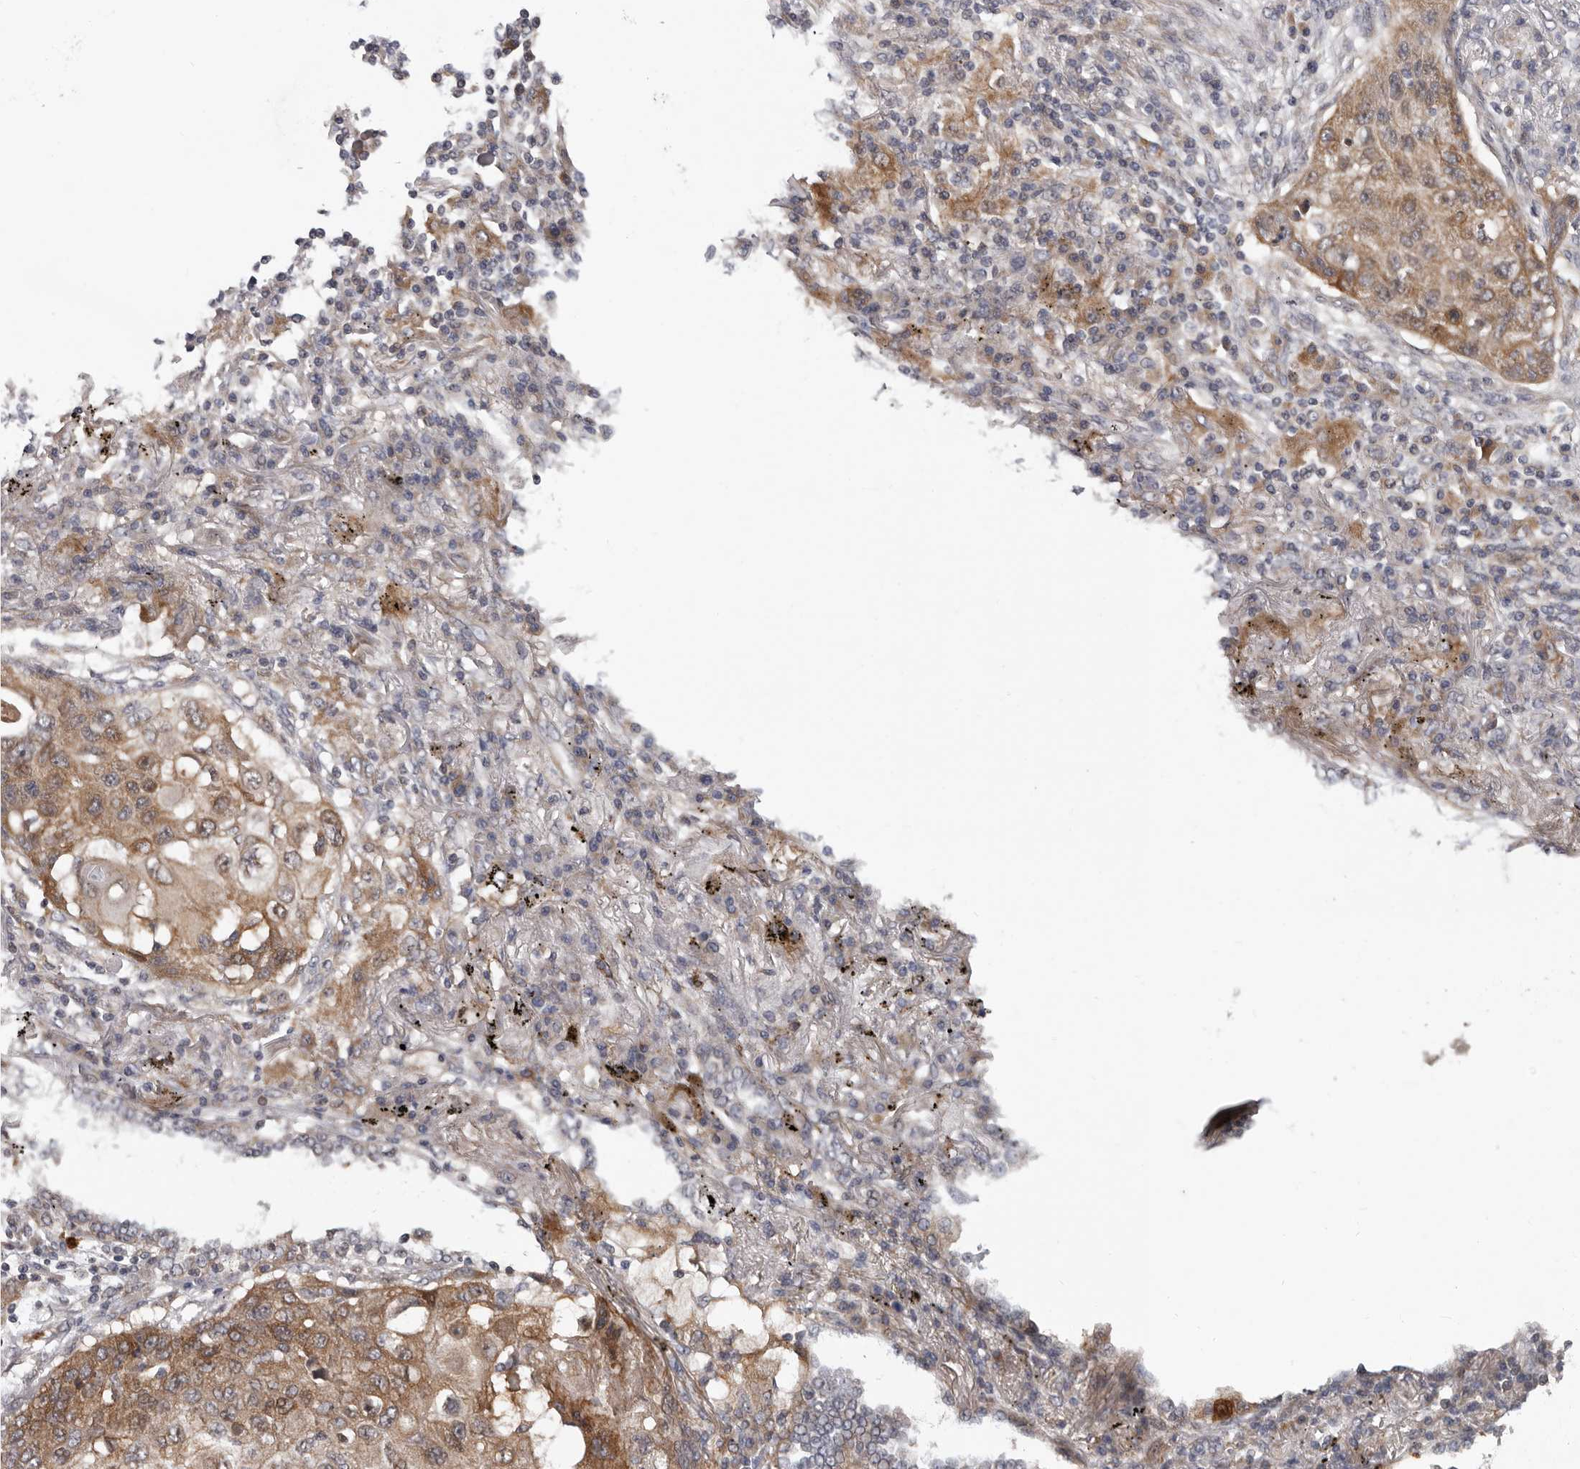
{"staining": {"intensity": "moderate", "quantity": ">75%", "location": "cytoplasmic/membranous"}, "tissue": "lung cancer", "cell_type": "Tumor cells", "image_type": "cancer", "snomed": [{"axis": "morphology", "description": "Squamous cell carcinoma, NOS"}, {"axis": "topography", "description": "Lung"}], "caption": "Brown immunohistochemical staining in squamous cell carcinoma (lung) shows moderate cytoplasmic/membranous staining in about >75% of tumor cells.", "gene": "FGFR4", "patient": {"sex": "female", "age": 63}}